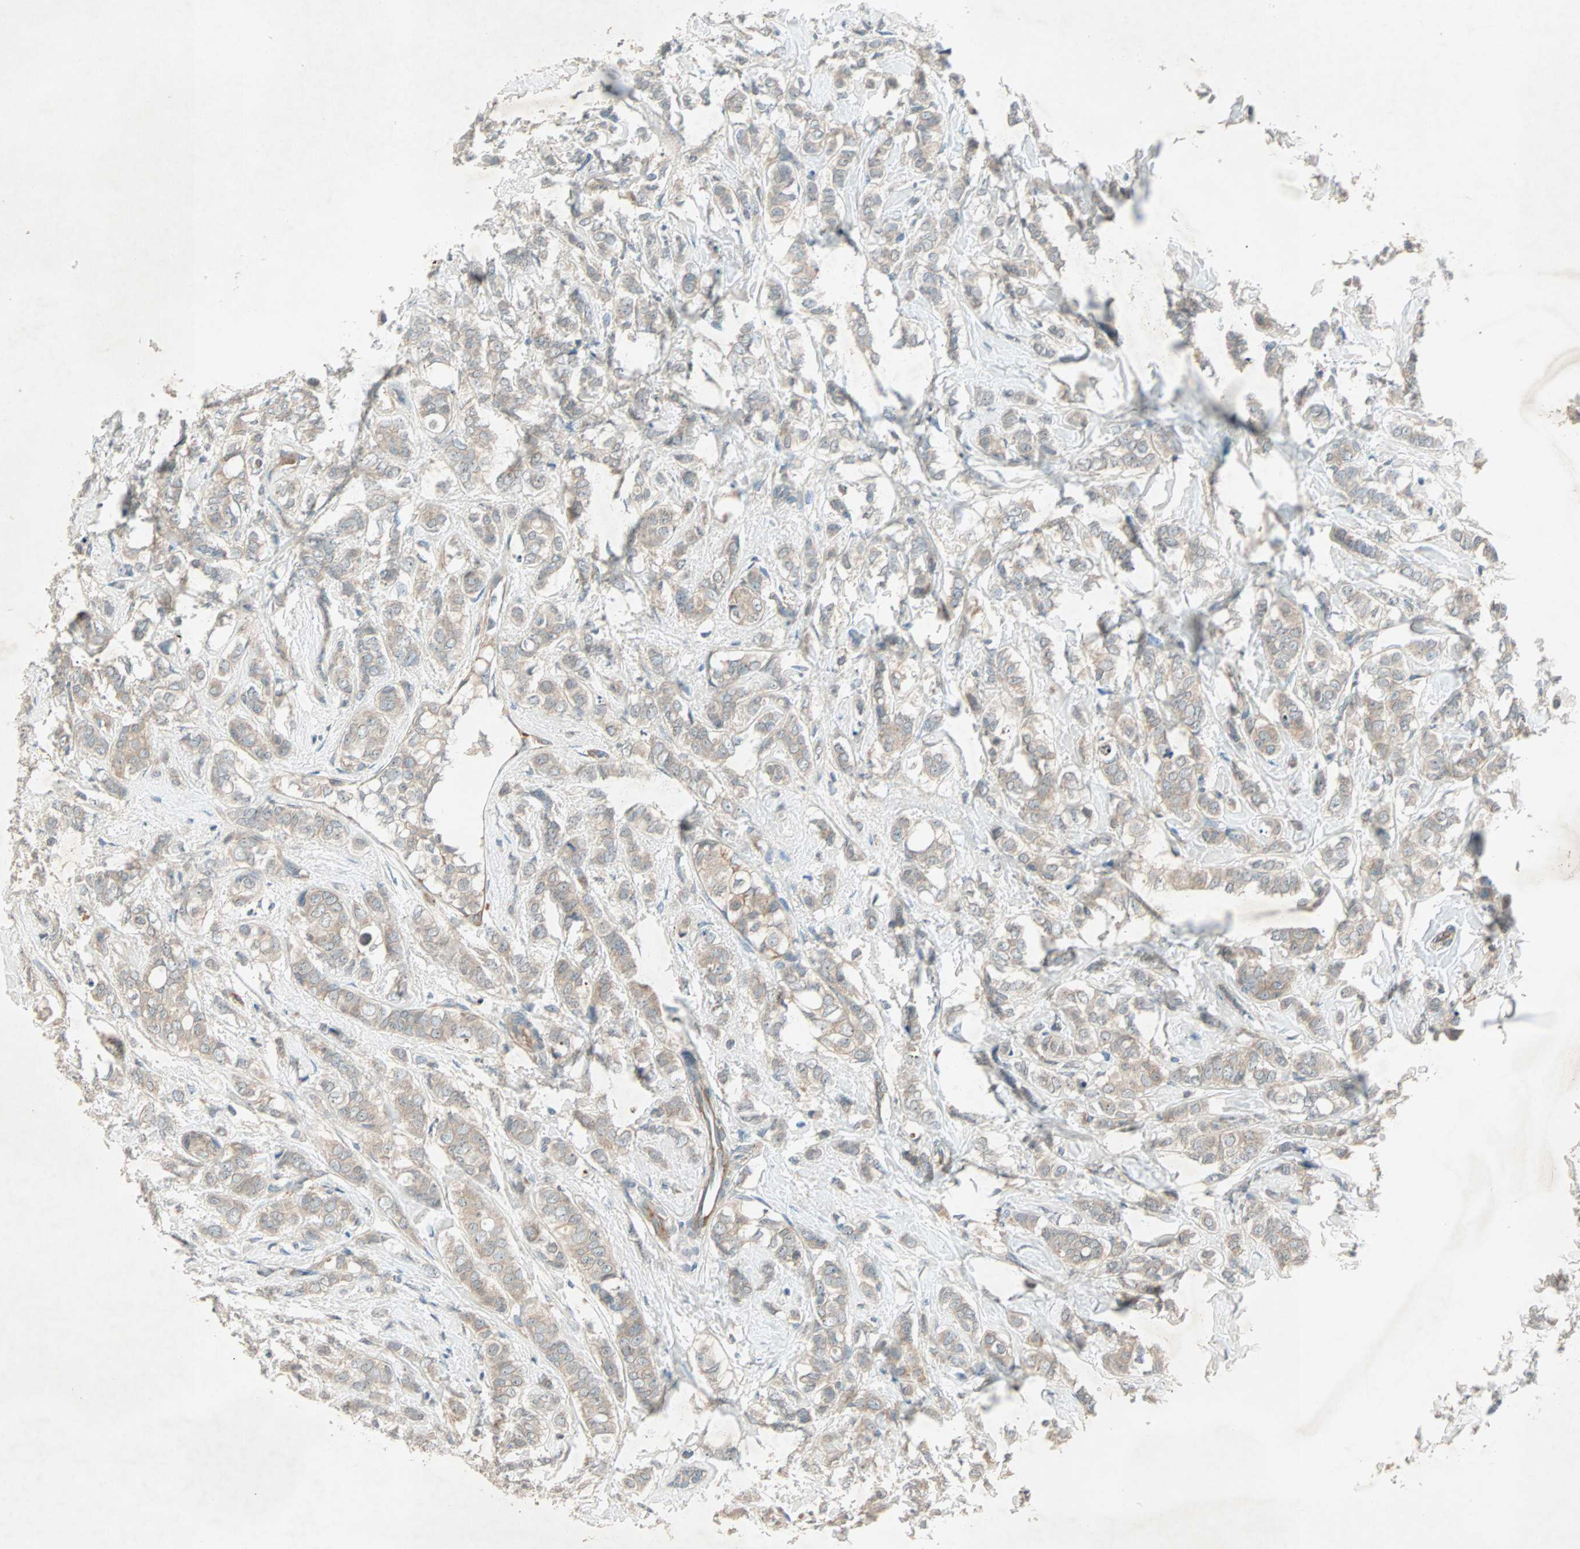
{"staining": {"intensity": "weak", "quantity": ">75%", "location": "cytoplasmic/membranous"}, "tissue": "breast cancer", "cell_type": "Tumor cells", "image_type": "cancer", "snomed": [{"axis": "morphology", "description": "Lobular carcinoma"}, {"axis": "topography", "description": "Breast"}], "caption": "Weak cytoplasmic/membranous expression for a protein is appreciated in about >75% of tumor cells of breast cancer using immunohistochemistry (IHC).", "gene": "TEC", "patient": {"sex": "female", "age": 60}}